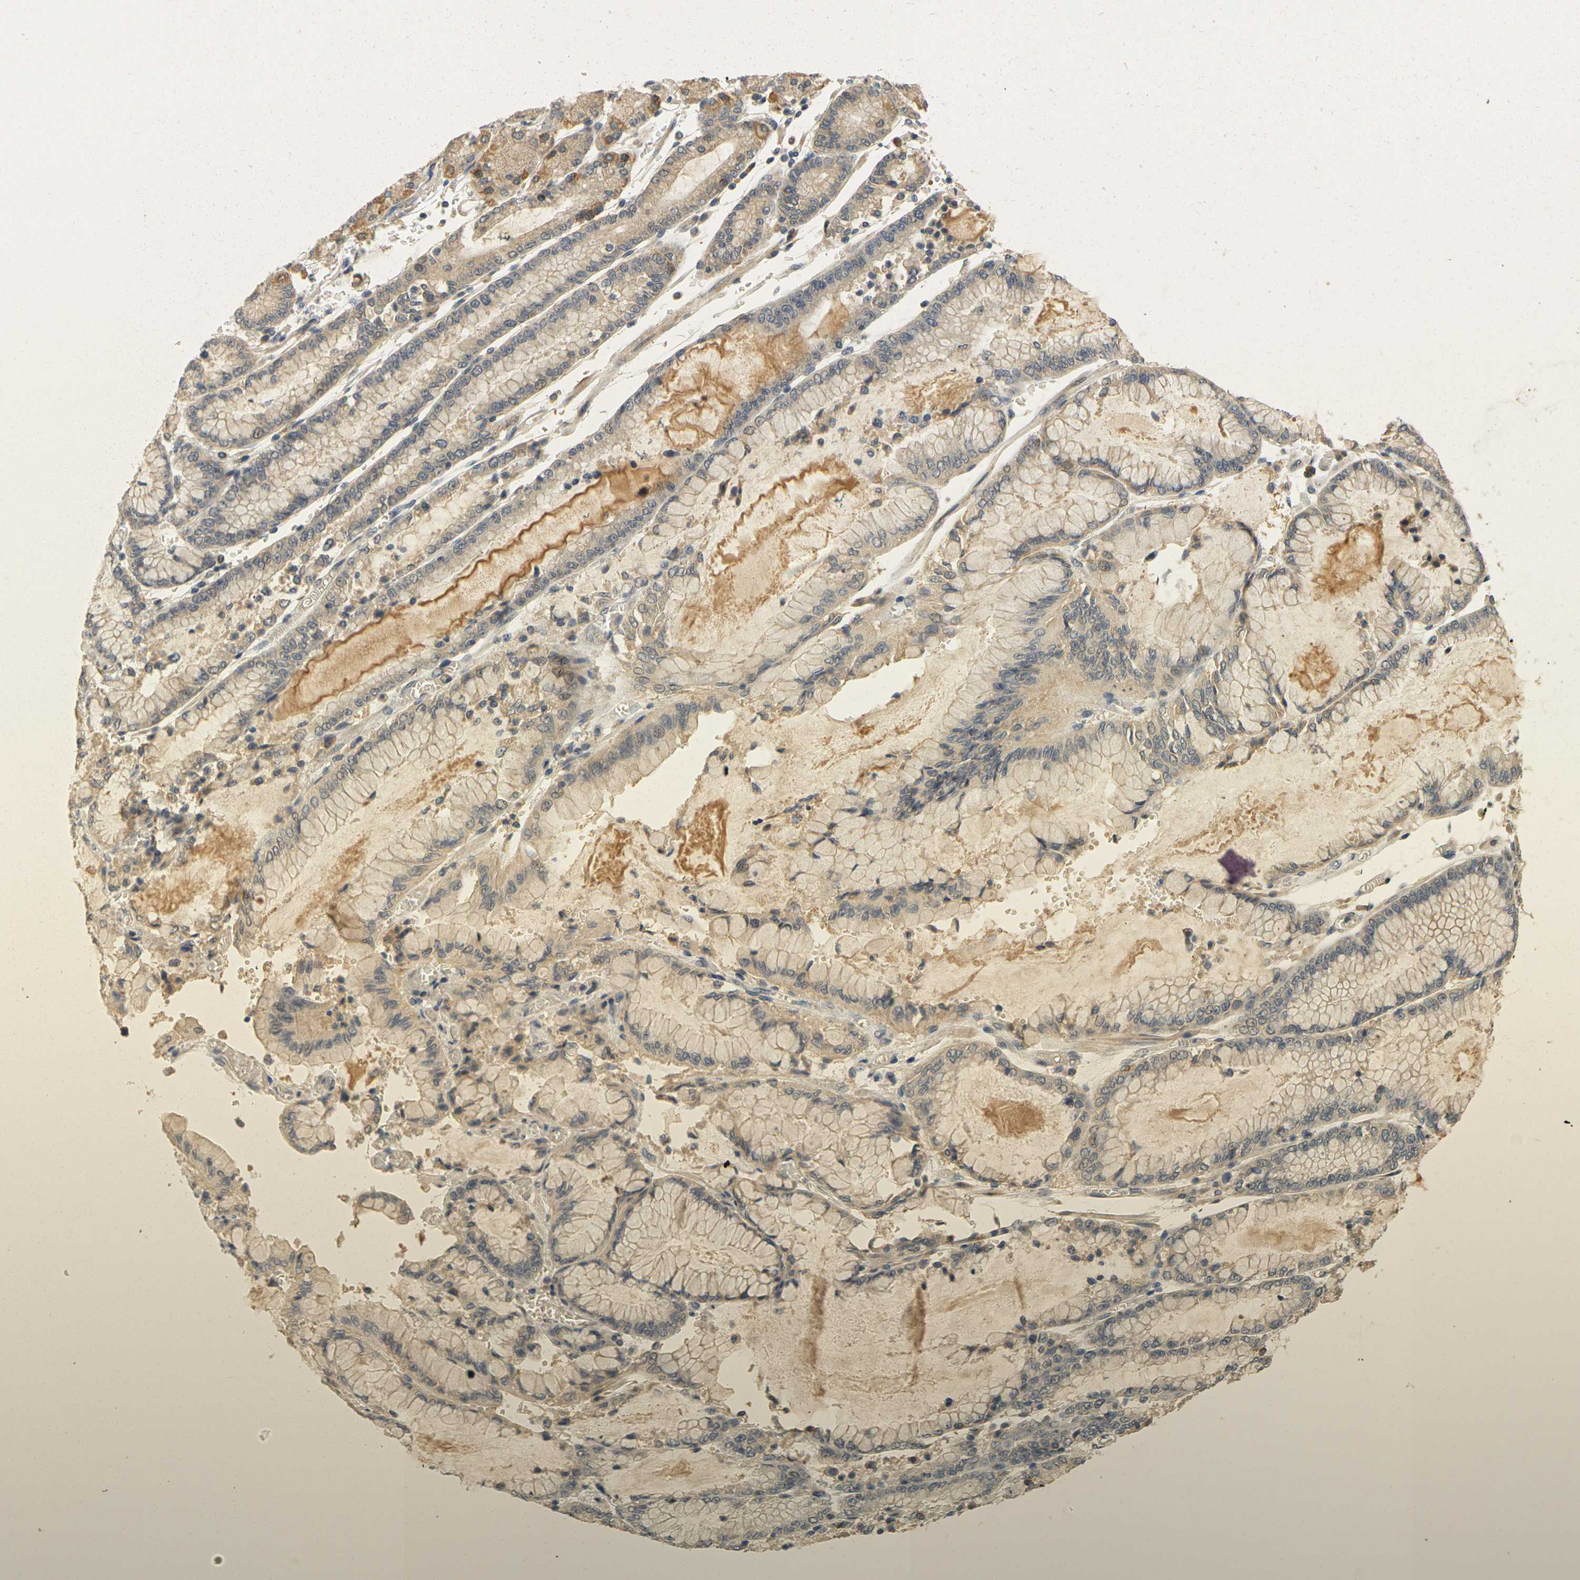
{"staining": {"intensity": "weak", "quantity": ">75%", "location": "cytoplasmic/membranous"}, "tissue": "stomach cancer", "cell_type": "Tumor cells", "image_type": "cancer", "snomed": [{"axis": "morphology", "description": "Normal tissue, NOS"}, {"axis": "morphology", "description": "Adenocarcinoma, NOS"}, {"axis": "topography", "description": "Stomach, upper"}, {"axis": "topography", "description": "Stomach"}], "caption": "Immunohistochemistry (IHC) of stomach cancer (adenocarcinoma) exhibits low levels of weak cytoplasmic/membranous positivity in approximately >75% of tumor cells. The staining was performed using DAB (3,3'-diaminobenzidine) to visualize the protein expression in brown, while the nuclei were stained in blue with hematoxylin (Magnification: 20x).", "gene": "GDAP1", "patient": {"sex": "male", "age": 76}}